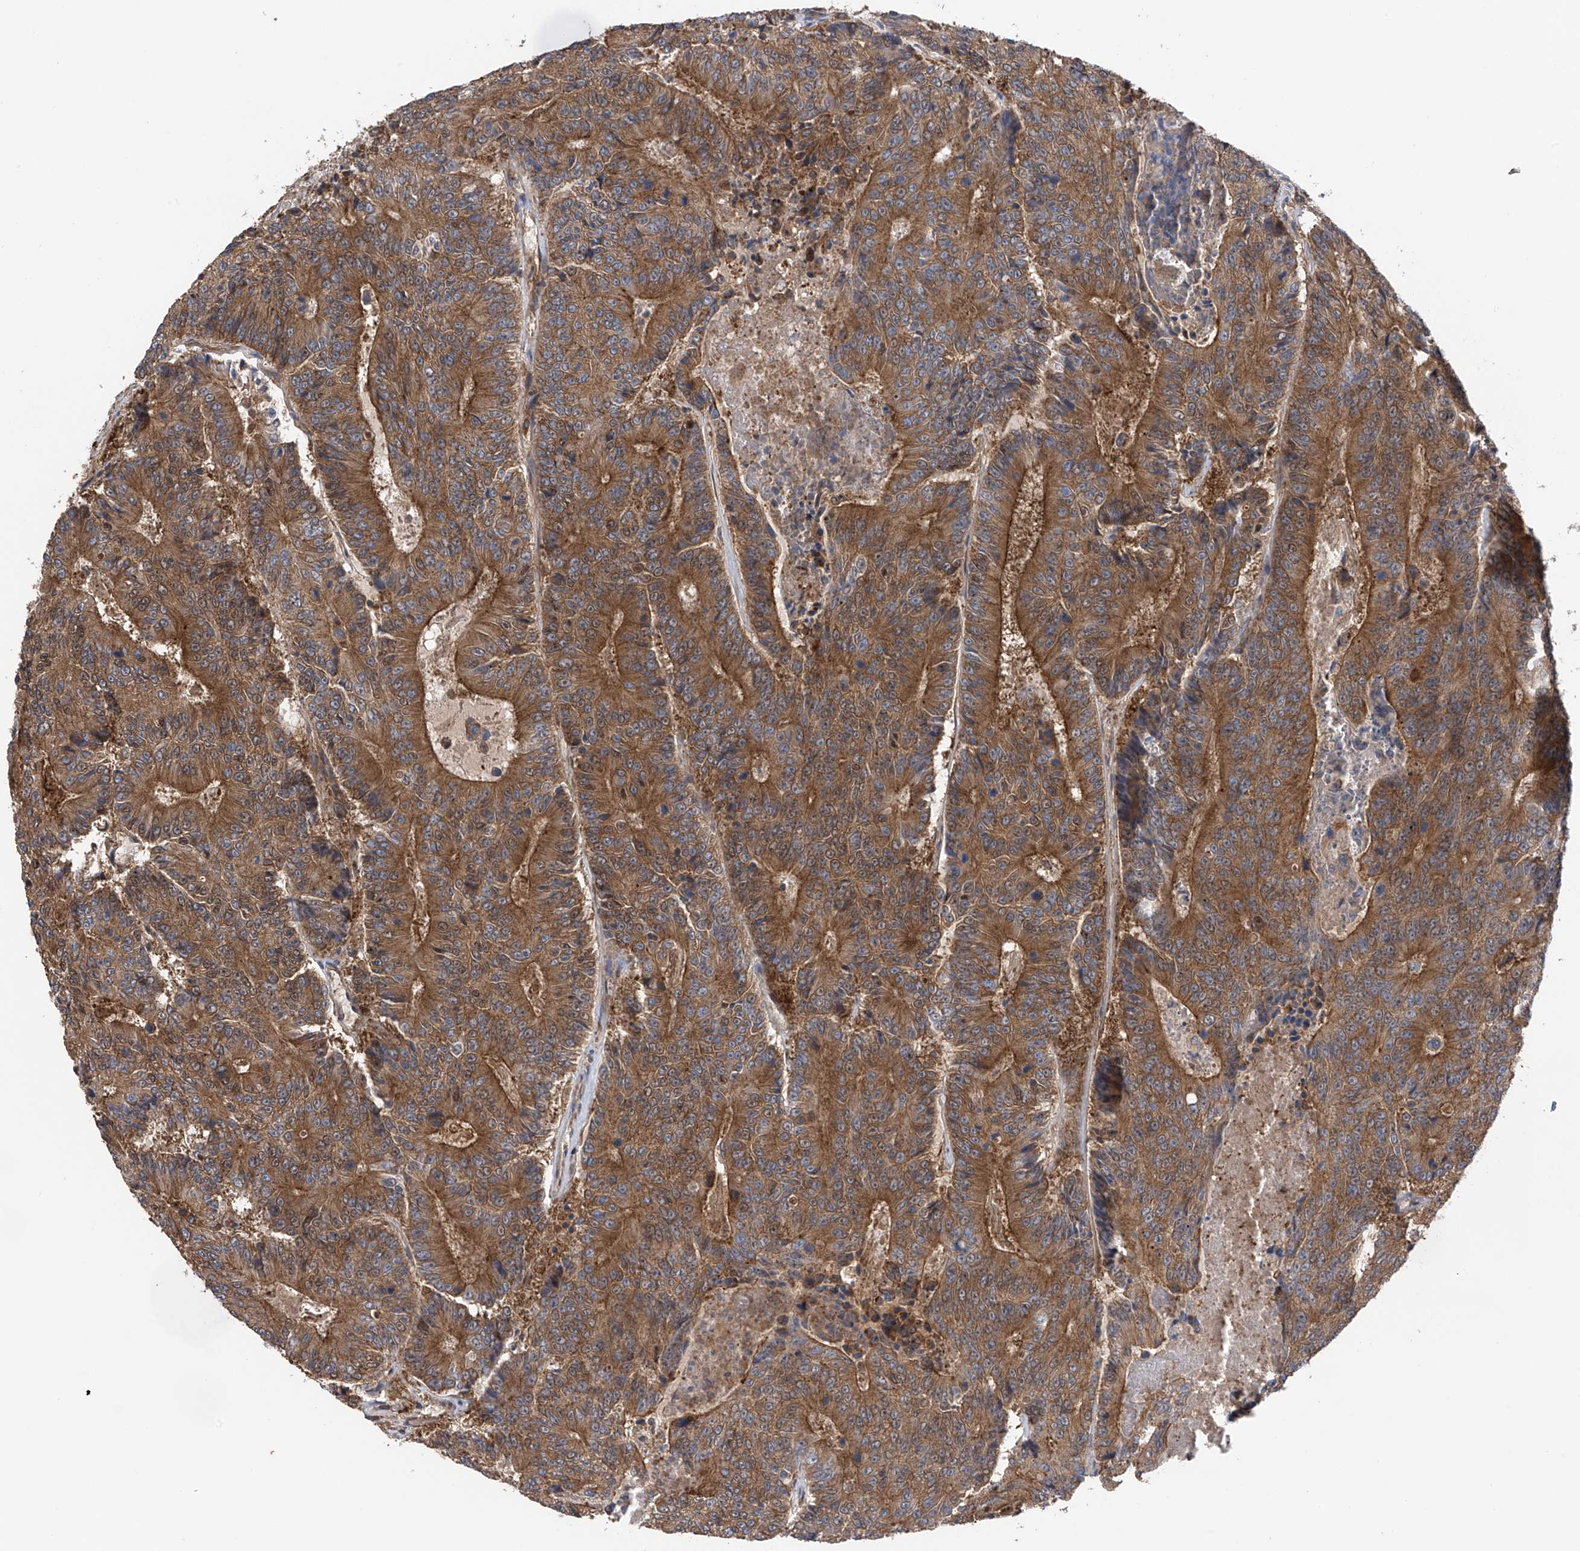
{"staining": {"intensity": "moderate", "quantity": ">75%", "location": "cytoplasmic/membranous"}, "tissue": "colorectal cancer", "cell_type": "Tumor cells", "image_type": "cancer", "snomed": [{"axis": "morphology", "description": "Adenocarcinoma, NOS"}, {"axis": "topography", "description": "Colon"}], "caption": "Colorectal cancer stained for a protein (brown) displays moderate cytoplasmic/membranous positive staining in about >75% of tumor cells.", "gene": "CHPF", "patient": {"sex": "male", "age": 83}}